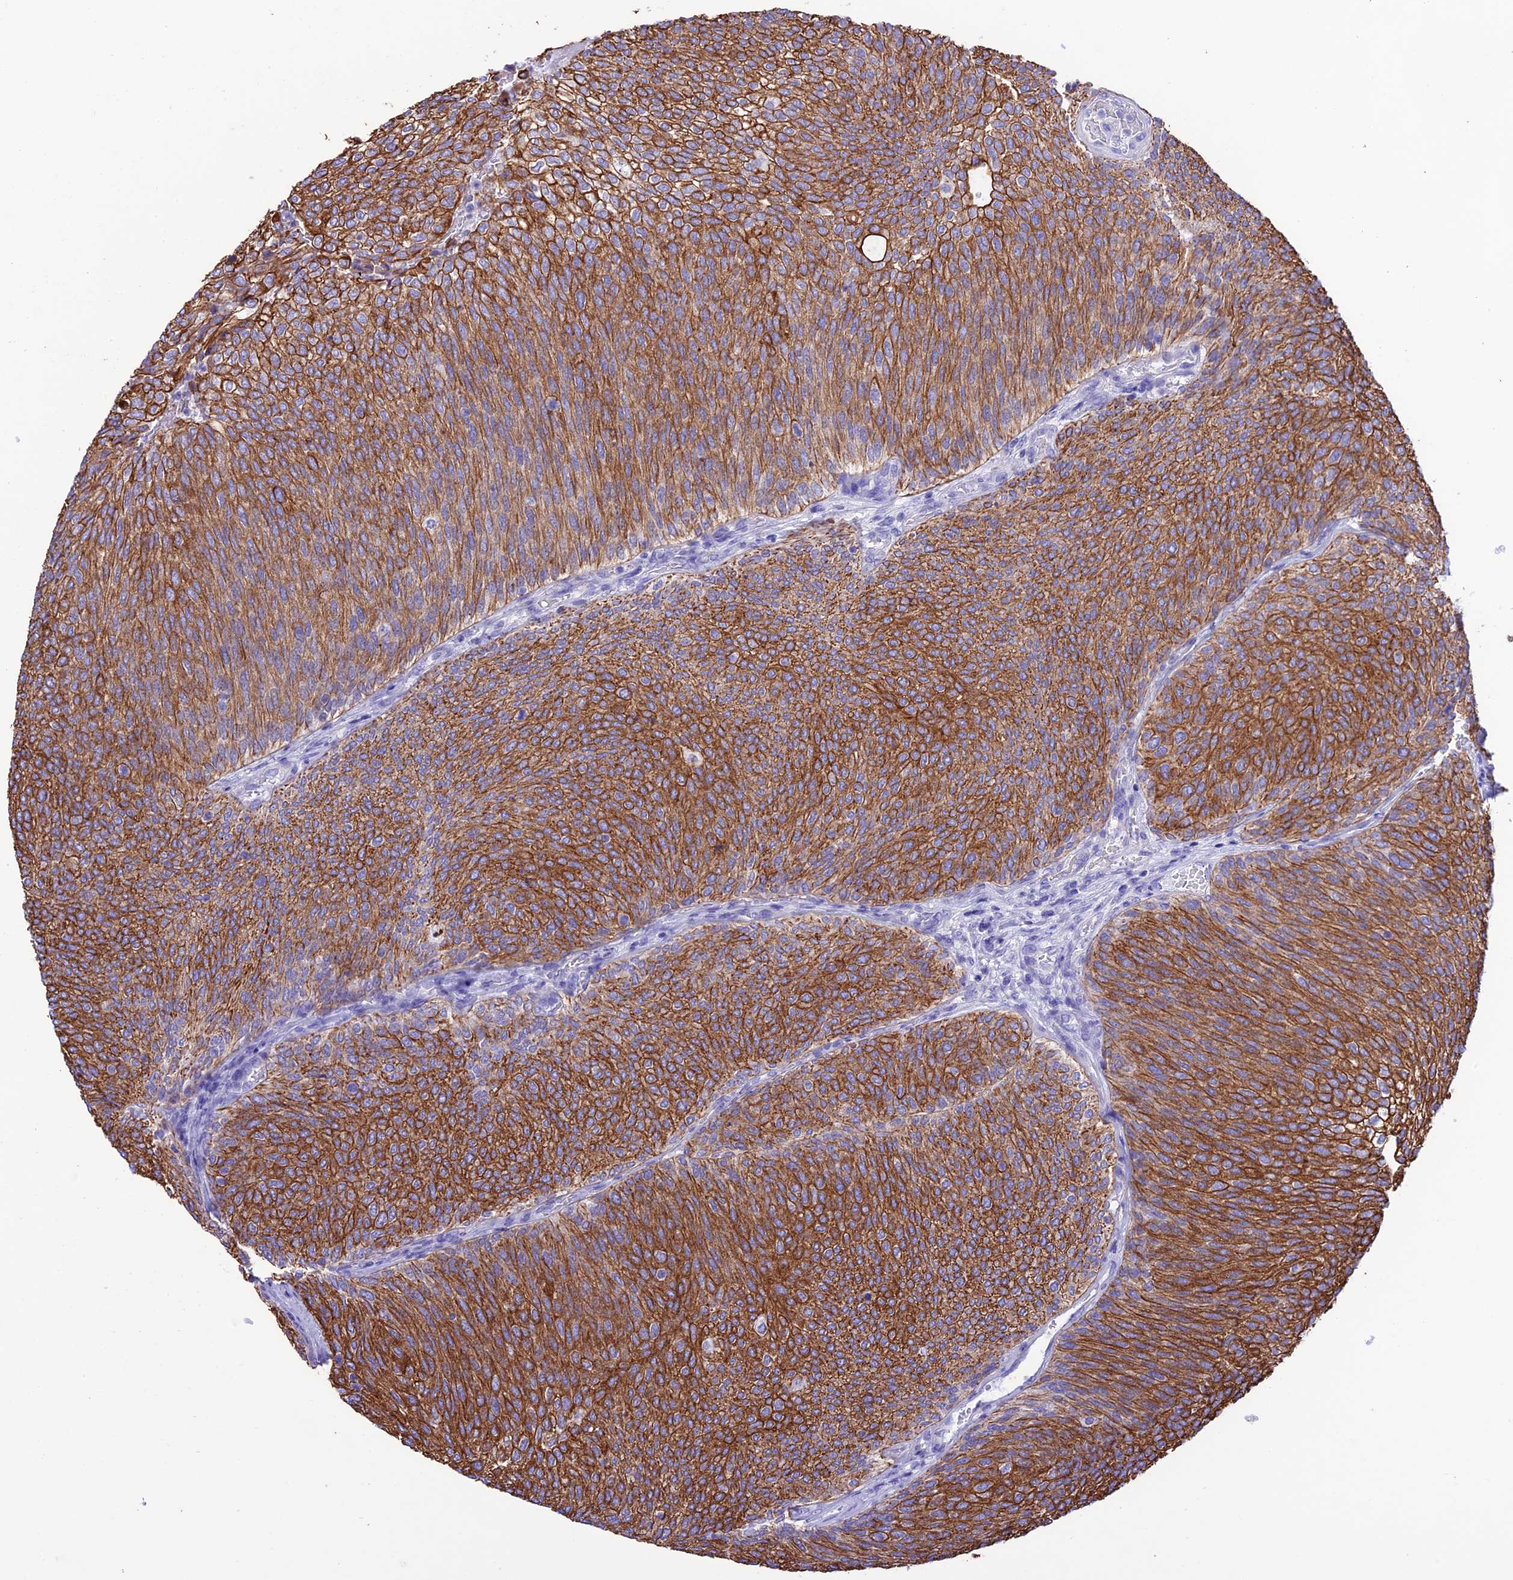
{"staining": {"intensity": "strong", "quantity": ">75%", "location": "cytoplasmic/membranous"}, "tissue": "urothelial cancer", "cell_type": "Tumor cells", "image_type": "cancer", "snomed": [{"axis": "morphology", "description": "Urothelial carcinoma, Low grade"}, {"axis": "topography", "description": "Urinary bladder"}], "caption": "Immunohistochemical staining of urothelial cancer demonstrates high levels of strong cytoplasmic/membranous protein staining in approximately >75% of tumor cells.", "gene": "VPS52", "patient": {"sex": "female", "age": 79}}